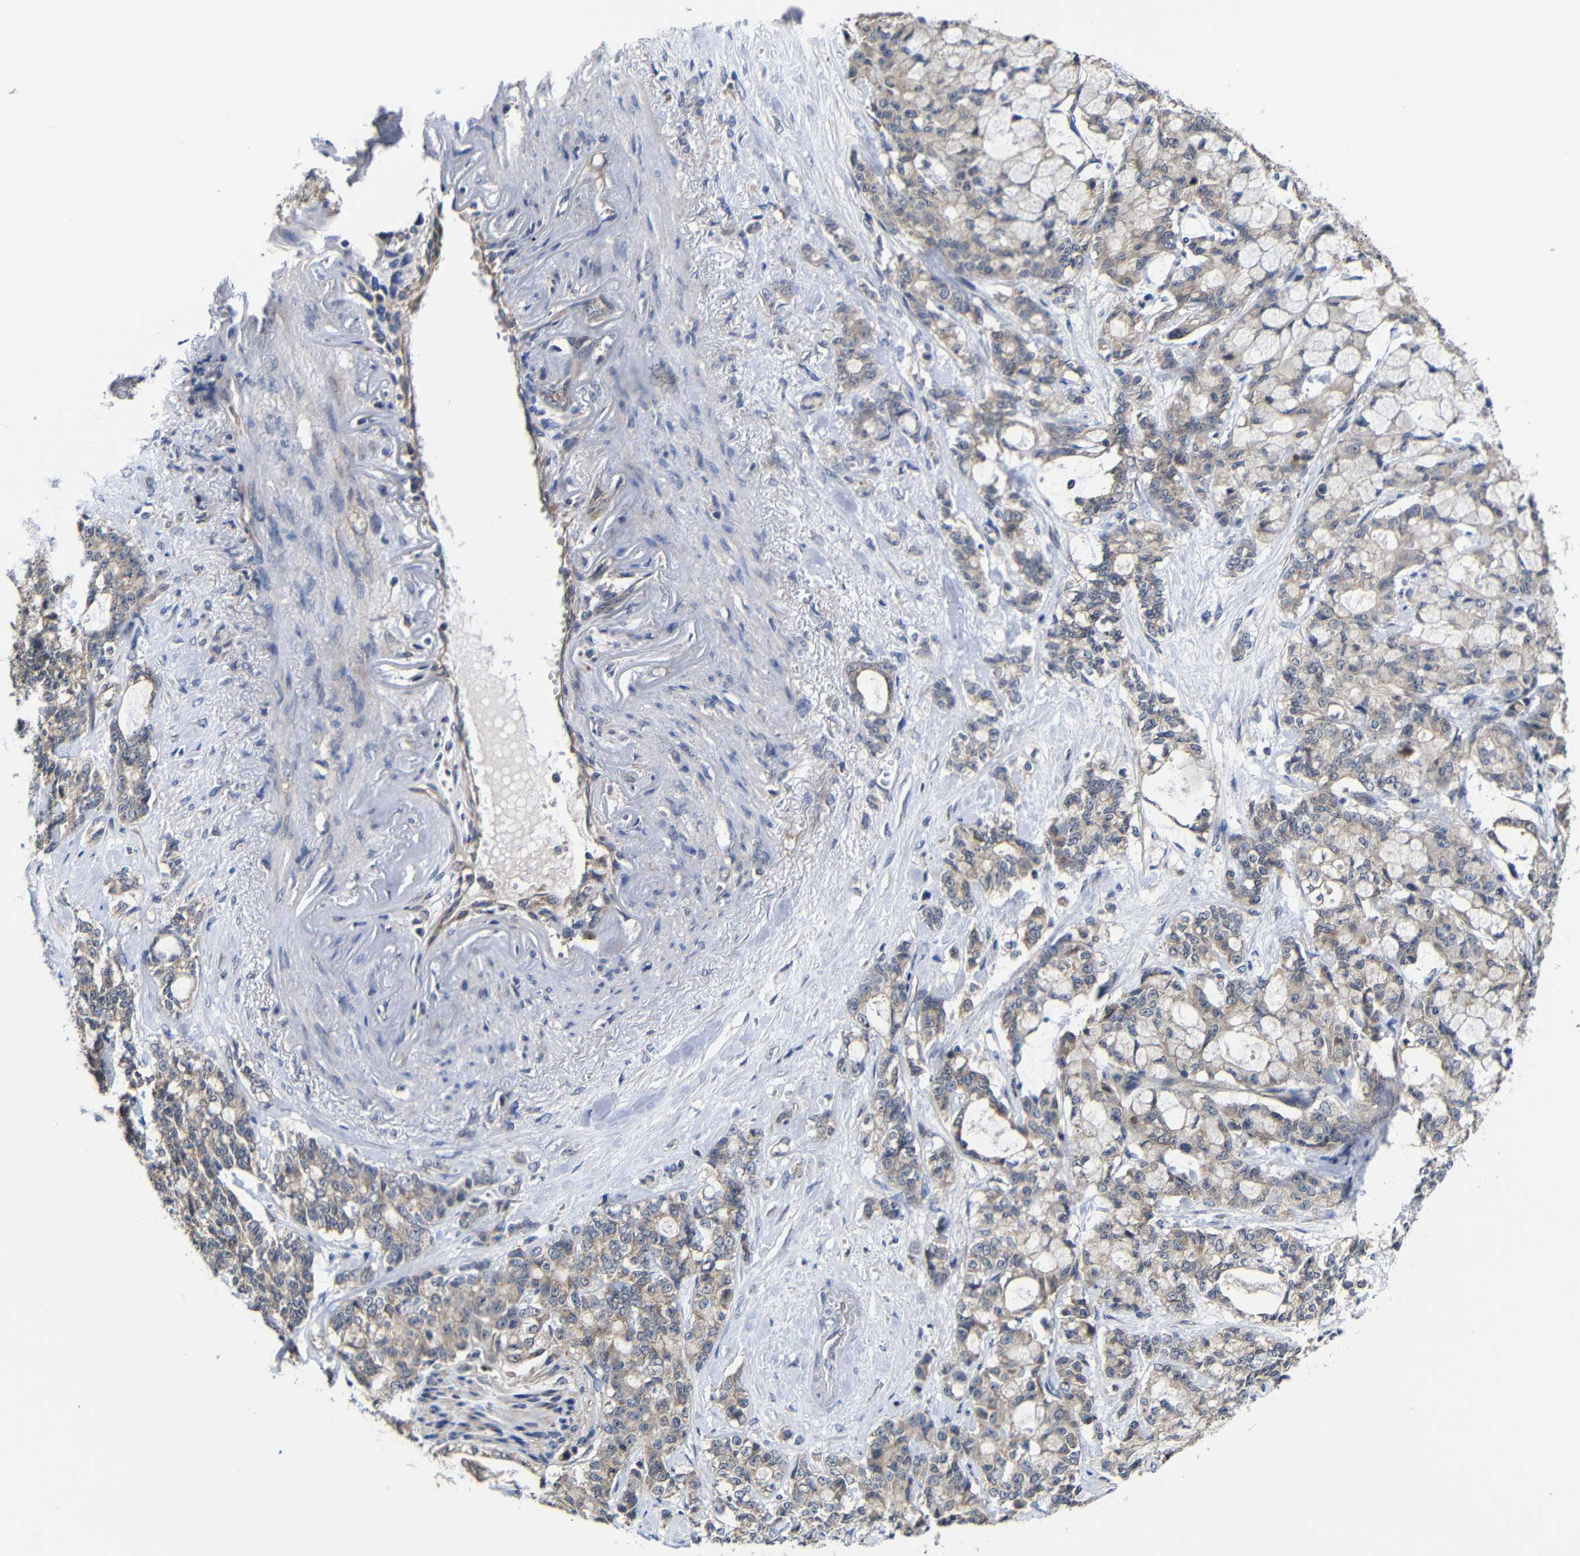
{"staining": {"intensity": "moderate", "quantity": ">75%", "location": "cytoplasmic/membranous"}, "tissue": "pancreatic cancer", "cell_type": "Tumor cells", "image_type": "cancer", "snomed": [{"axis": "morphology", "description": "Adenocarcinoma, NOS"}, {"axis": "topography", "description": "Pancreas"}], "caption": "Pancreatic cancer was stained to show a protein in brown. There is medium levels of moderate cytoplasmic/membranous positivity in approximately >75% of tumor cells.", "gene": "LPAR5", "patient": {"sex": "female", "age": 73}}